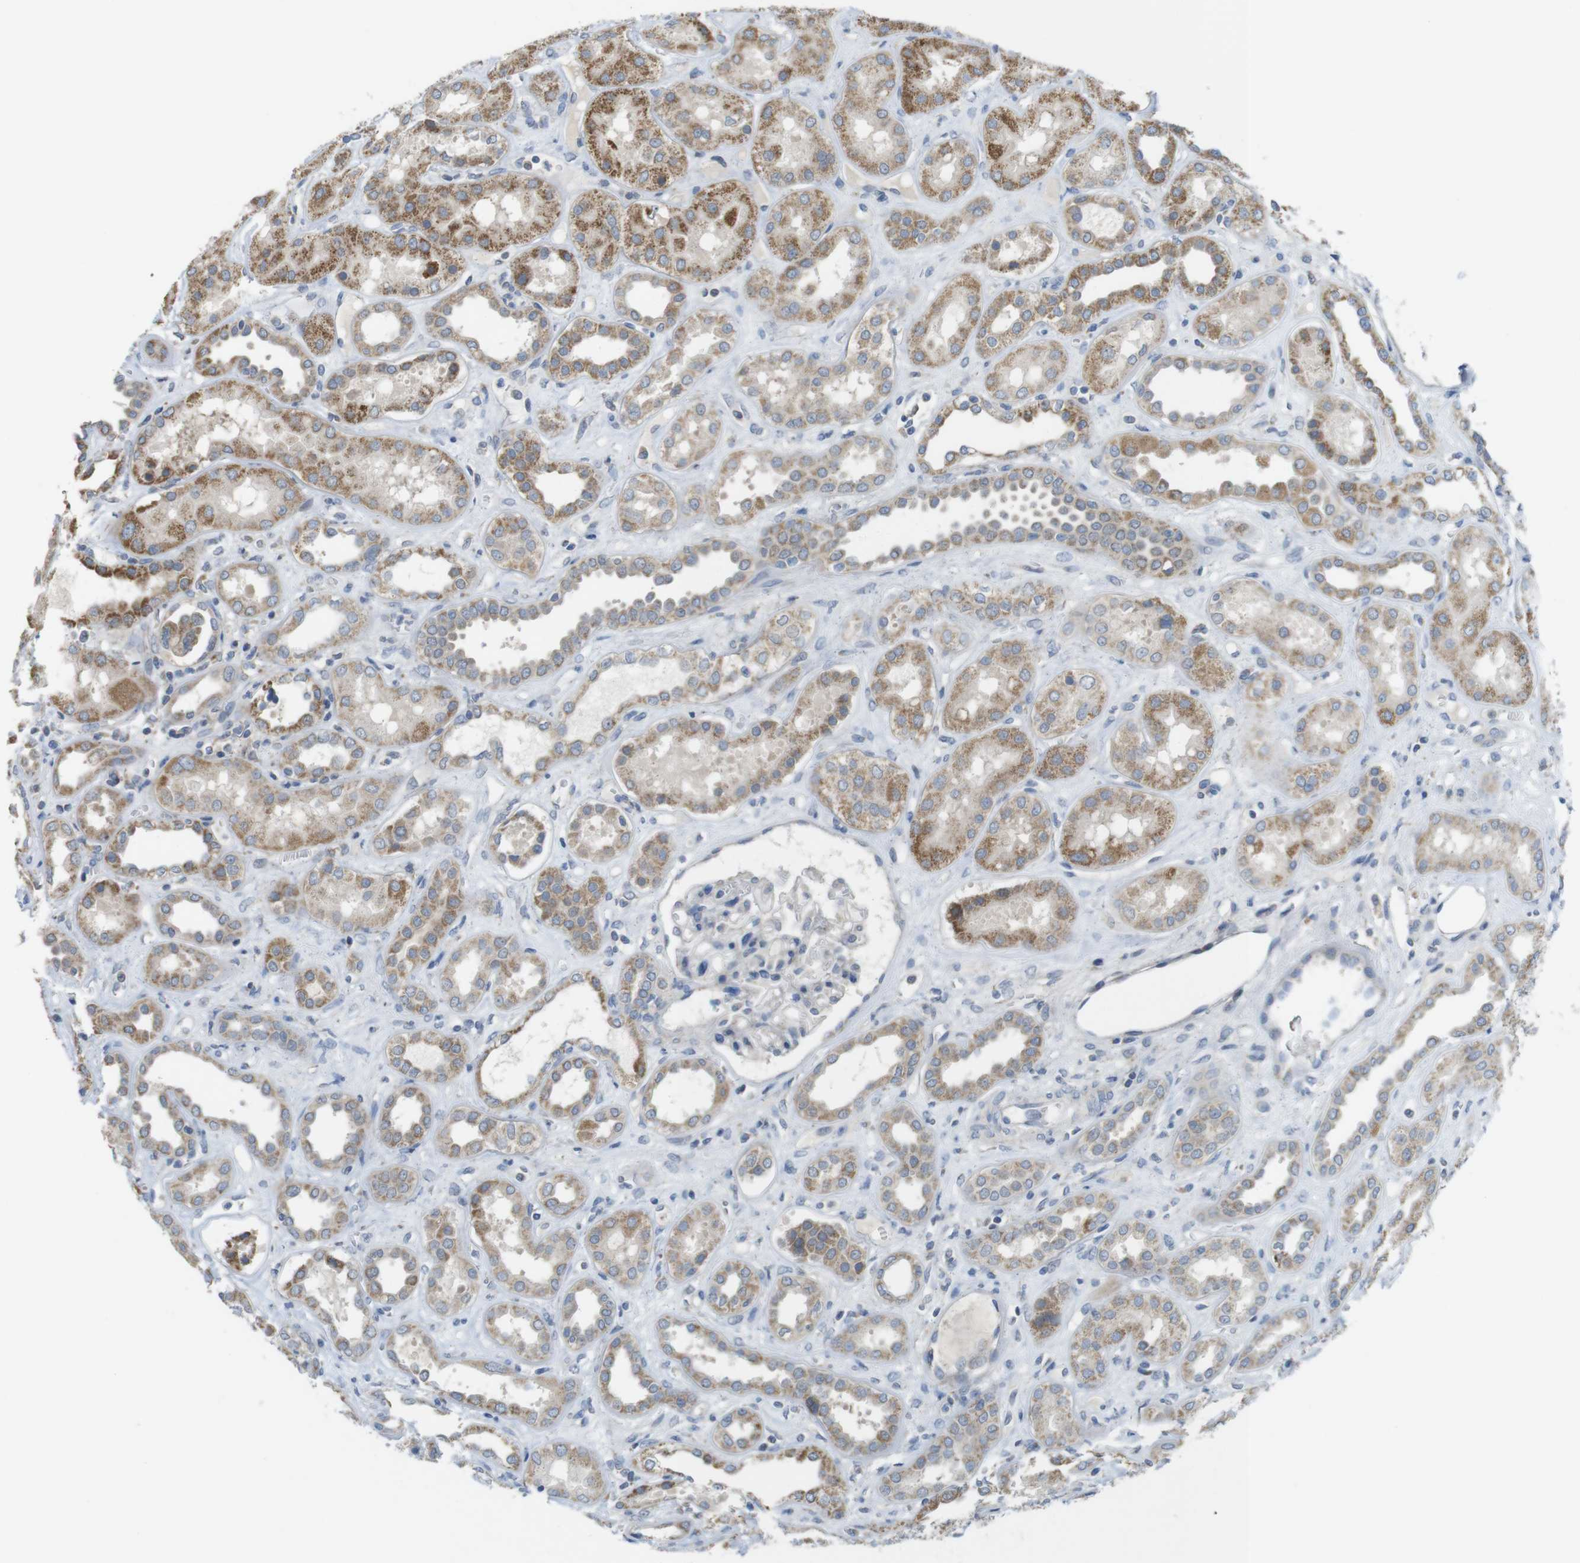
{"staining": {"intensity": "negative", "quantity": "none", "location": "none"}, "tissue": "kidney", "cell_type": "Cells in glomeruli", "image_type": "normal", "snomed": [{"axis": "morphology", "description": "Normal tissue, NOS"}, {"axis": "topography", "description": "Kidney"}], "caption": "Micrograph shows no protein positivity in cells in glomeruli of unremarkable kidney.", "gene": "MARCHF1", "patient": {"sex": "male", "age": 59}}